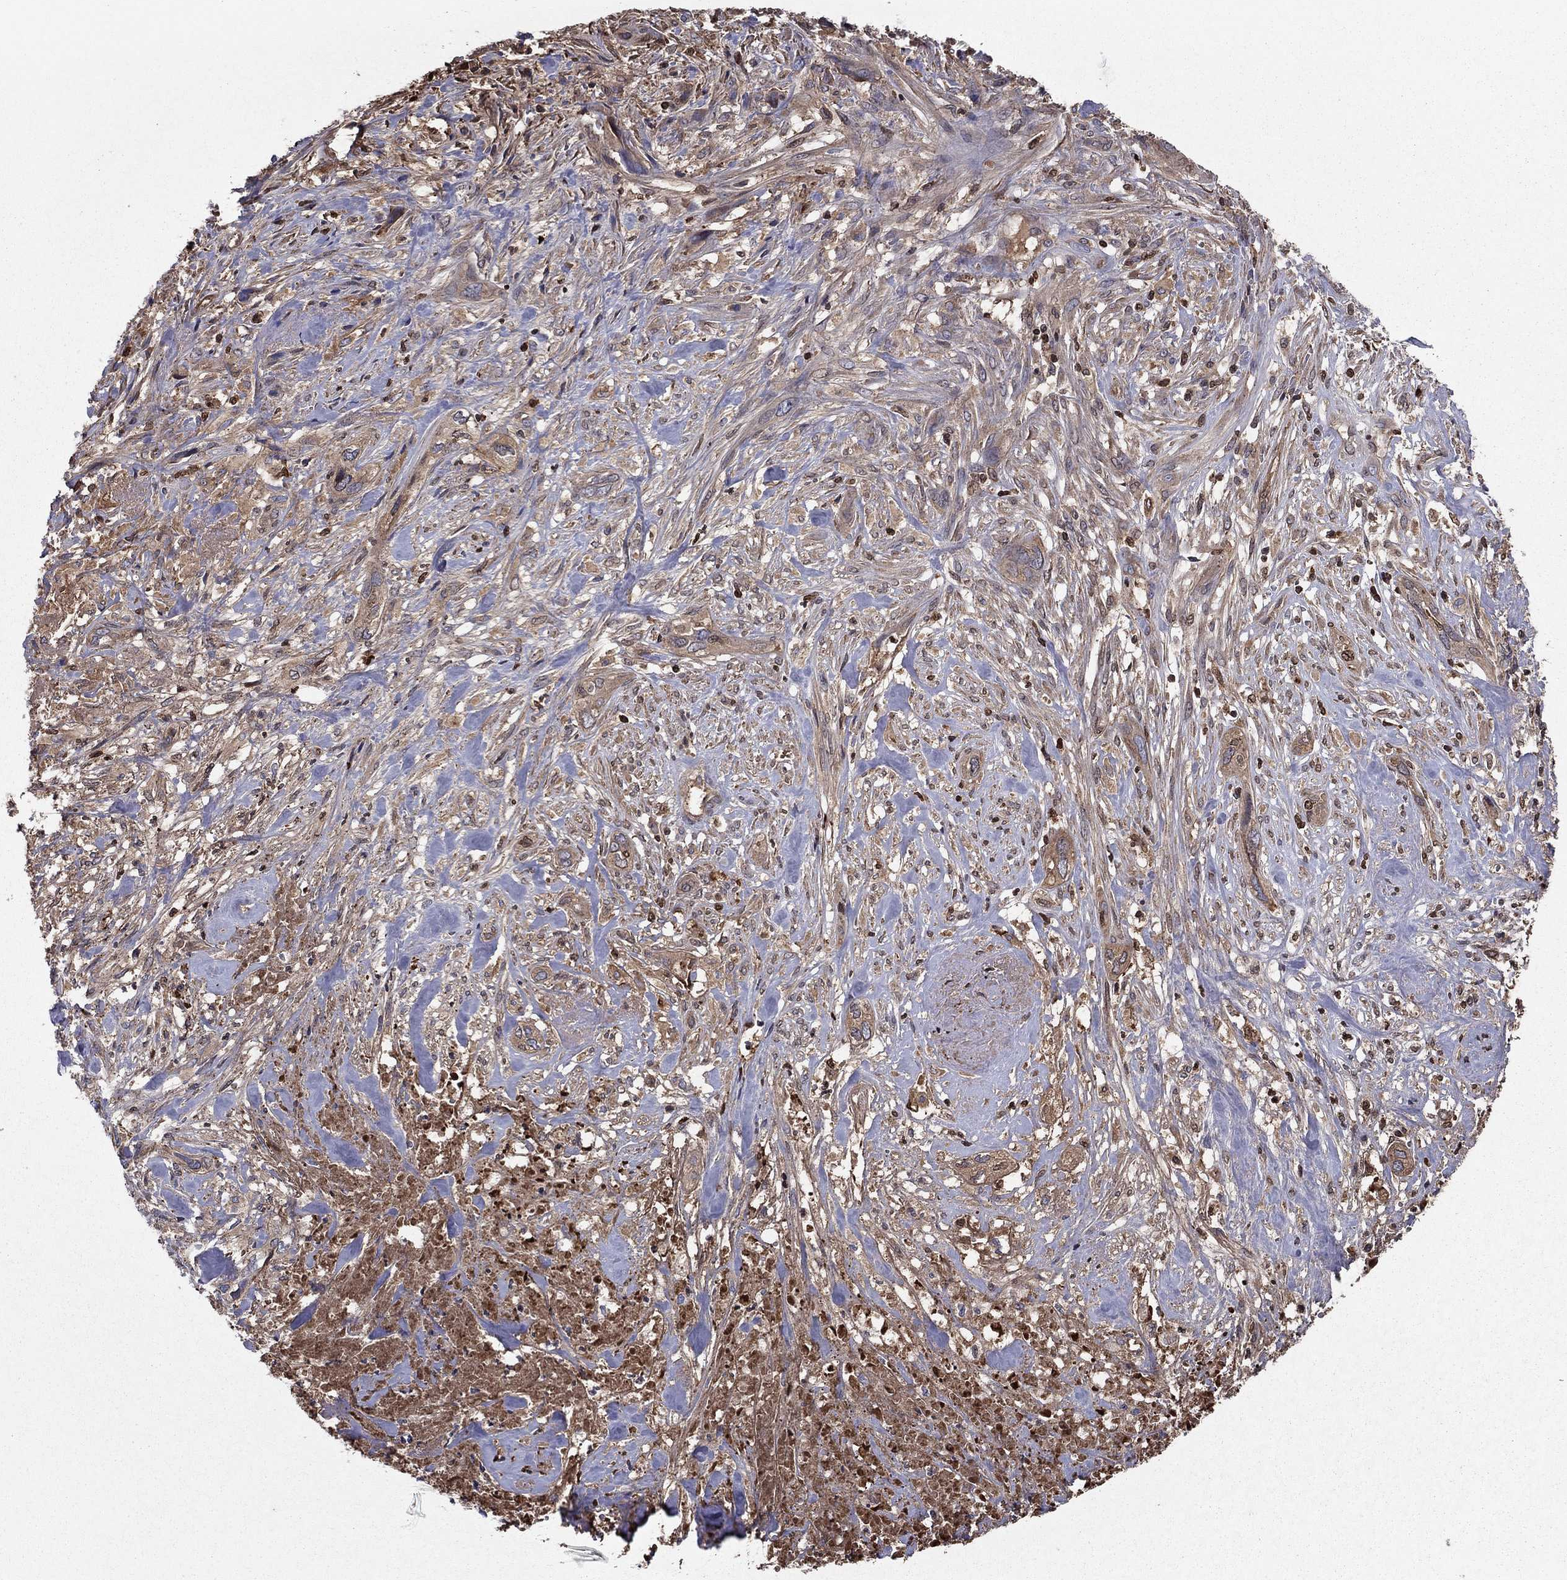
{"staining": {"intensity": "weak", "quantity": ">75%", "location": "cytoplasmic/membranous"}, "tissue": "cervical cancer", "cell_type": "Tumor cells", "image_type": "cancer", "snomed": [{"axis": "morphology", "description": "Squamous cell carcinoma, NOS"}, {"axis": "topography", "description": "Cervix"}], "caption": "Protein staining shows weak cytoplasmic/membranous staining in about >75% of tumor cells in cervical squamous cell carcinoma.", "gene": "HPX", "patient": {"sex": "female", "age": 57}}